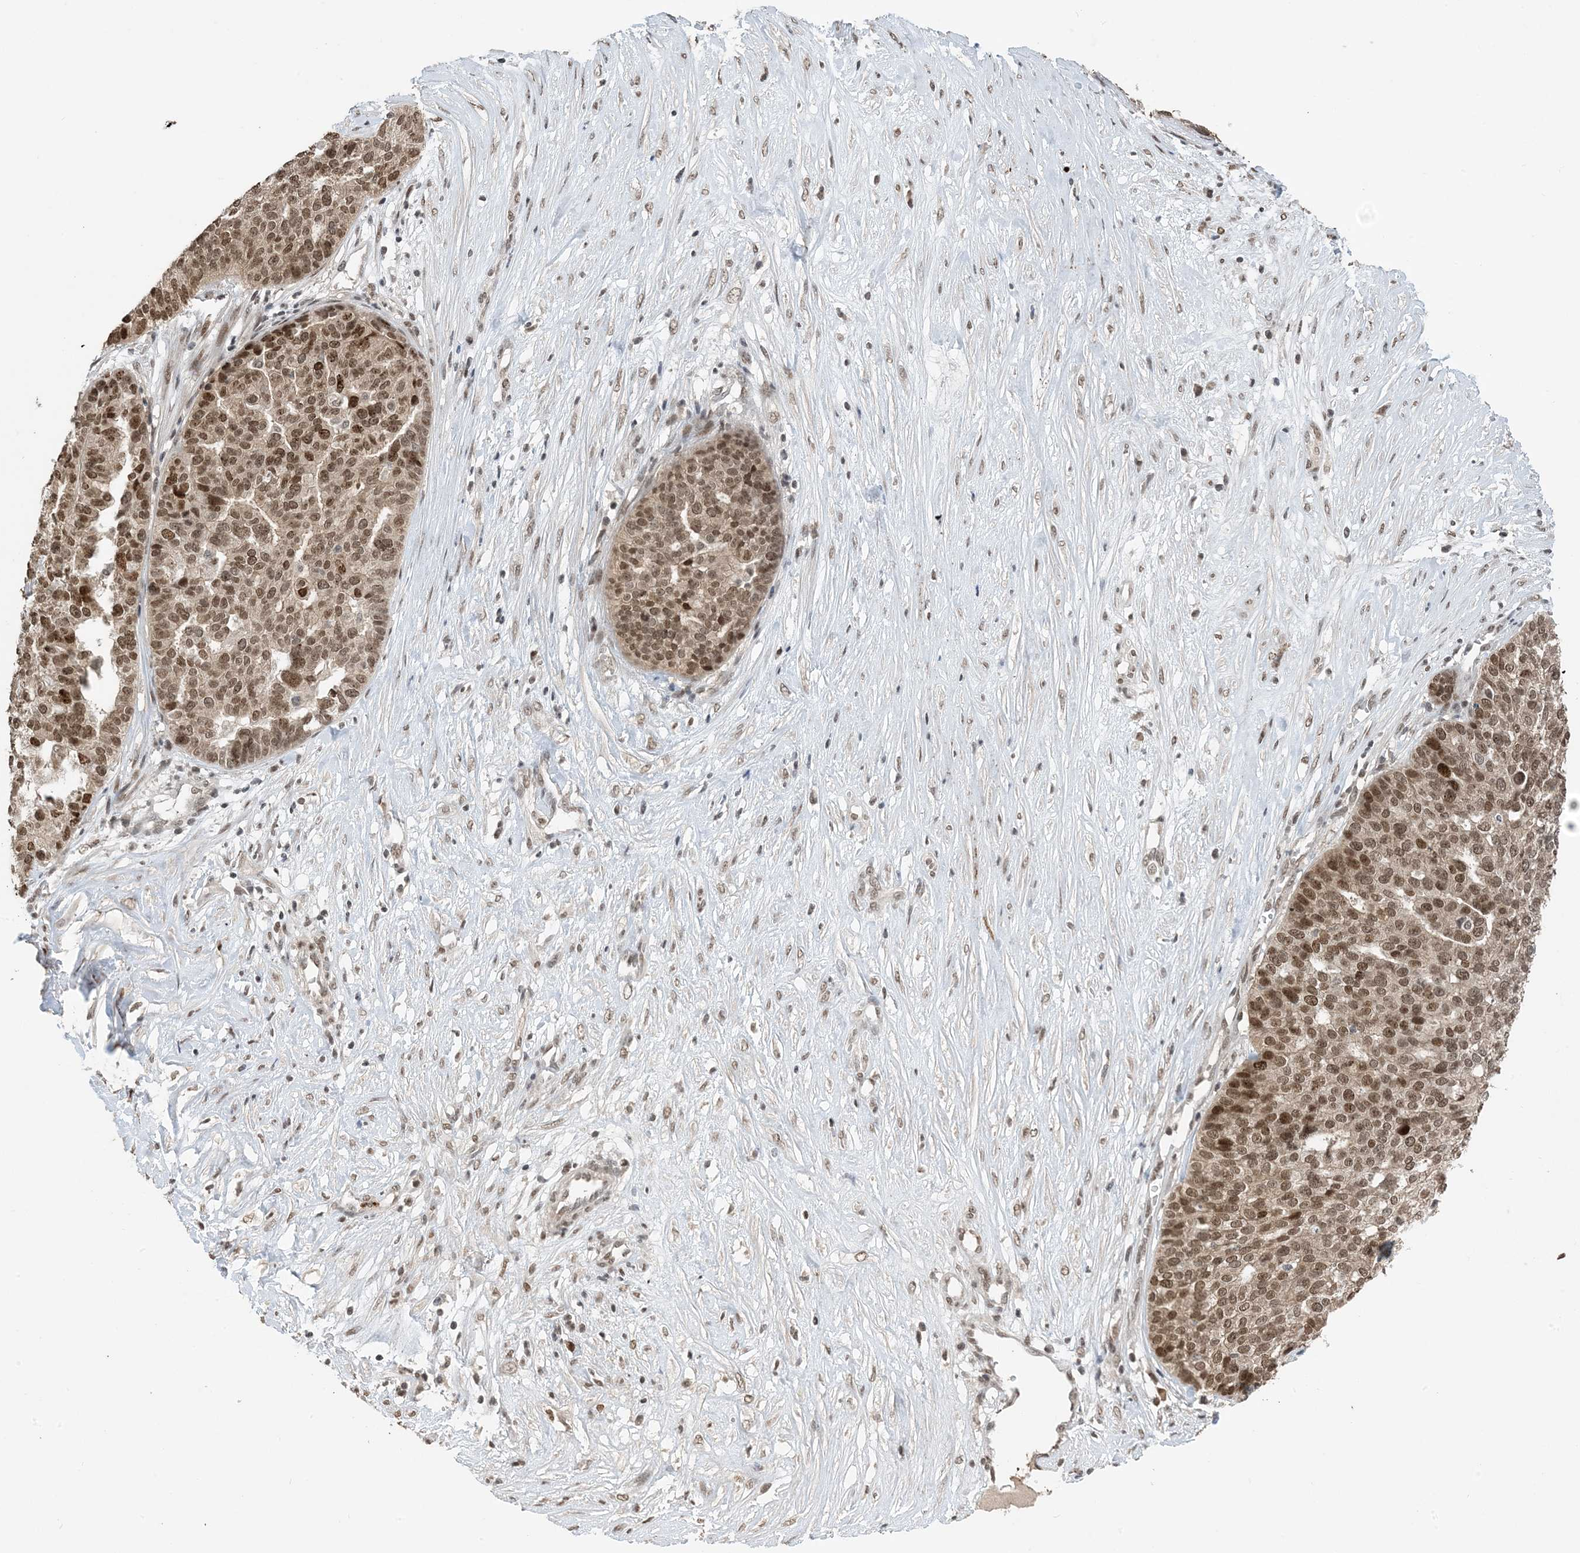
{"staining": {"intensity": "moderate", "quantity": ">75%", "location": "nuclear"}, "tissue": "ovarian cancer", "cell_type": "Tumor cells", "image_type": "cancer", "snomed": [{"axis": "morphology", "description": "Cystadenocarcinoma, serous, NOS"}, {"axis": "topography", "description": "Ovary"}], "caption": "A brown stain shows moderate nuclear positivity of a protein in ovarian cancer (serous cystadenocarcinoma) tumor cells.", "gene": "ACYP2", "patient": {"sex": "female", "age": 59}}